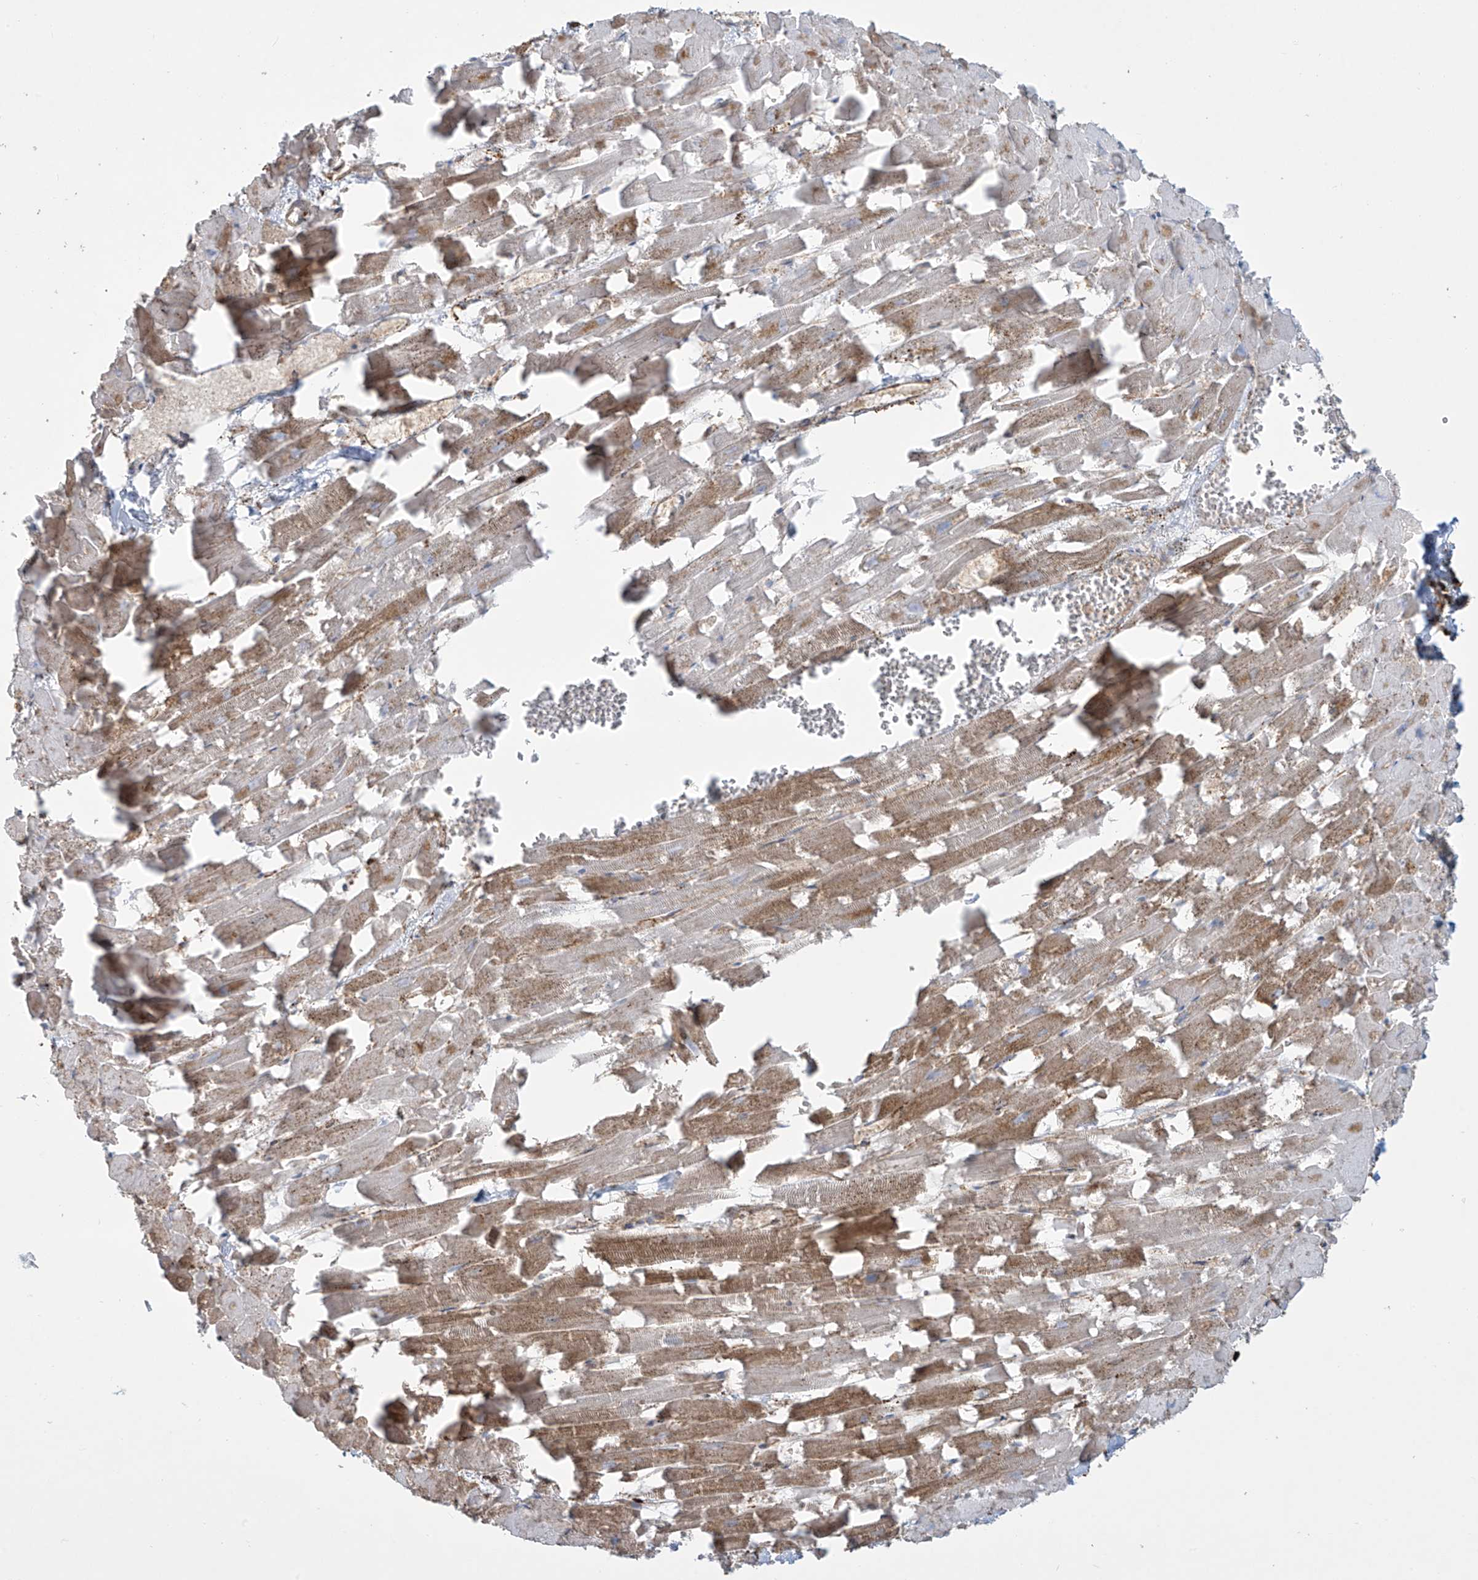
{"staining": {"intensity": "moderate", "quantity": "25%-75%", "location": "cytoplasmic/membranous"}, "tissue": "heart muscle", "cell_type": "Cardiomyocytes", "image_type": "normal", "snomed": [{"axis": "morphology", "description": "Normal tissue, NOS"}, {"axis": "topography", "description": "Heart"}], "caption": "Brown immunohistochemical staining in benign heart muscle shows moderate cytoplasmic/membranous positivity in approximately 25%-75% of cardiomyocytes.", "gene": "MX1", "patient": {"sex": "female", "age": 64}}